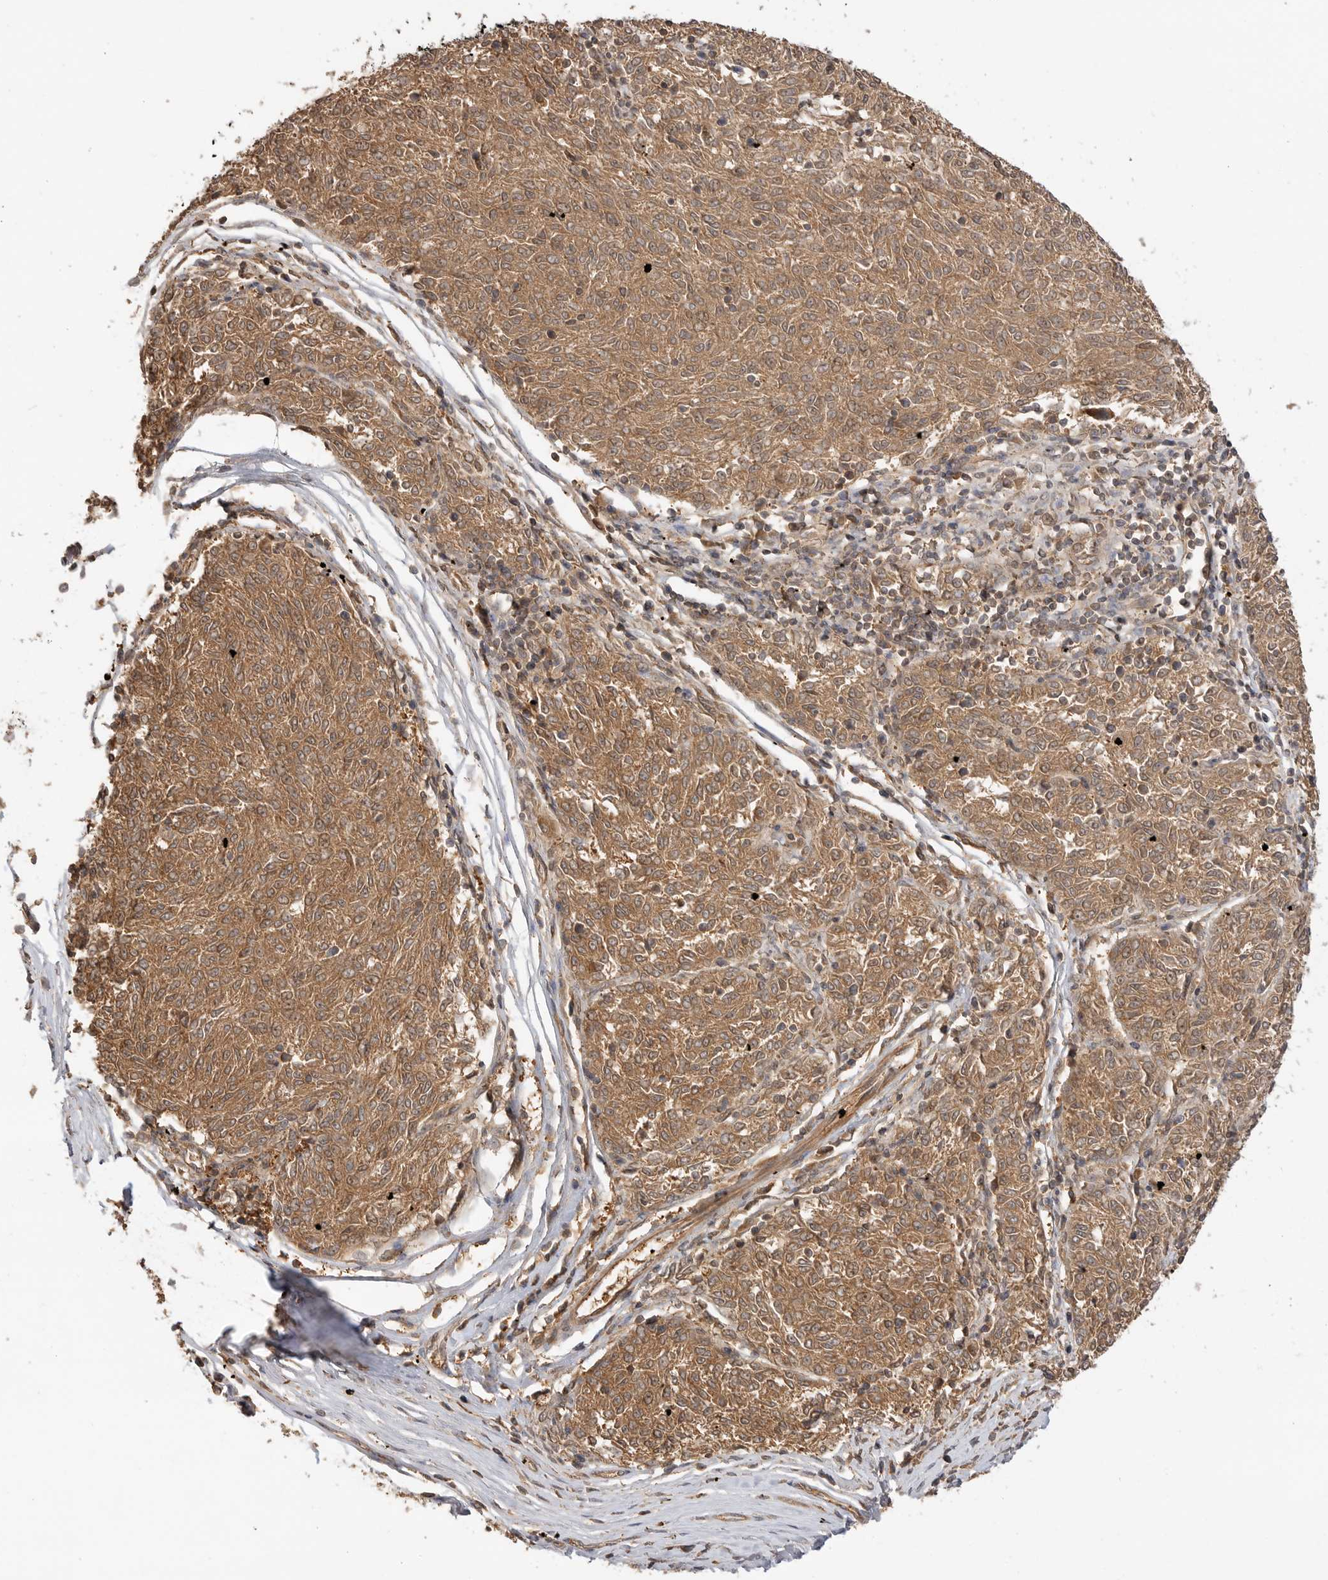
{"staining": {"intensity": "moderate", "quantity": ">75%", "location": "cytoplasmic/membranous"}, "tissue": "melanoma", "cell_type": "Tumor cells", "image_type": "cancer", "snomed": [{"axis": "morphology", "description": "Malignant melanoma, NOS"}, {"axis": "topography", "description": "Skin"}], "caption": "An immunohistochemistry photomicrograph of tumor tissue is shown. Protein staining in brown shows moderate cytoplasmic/membranous positivity in malignant melanoma within tumor cells. The staining was performed using DAB (3,3'-diaminobenzidine) to visualize the protein expression in brown, while the nuclei were stained in blue with hematoxylin (Magnification: 20x).", "gene": "CLDN12", "patient": {"sex": "female", "age": 72}}